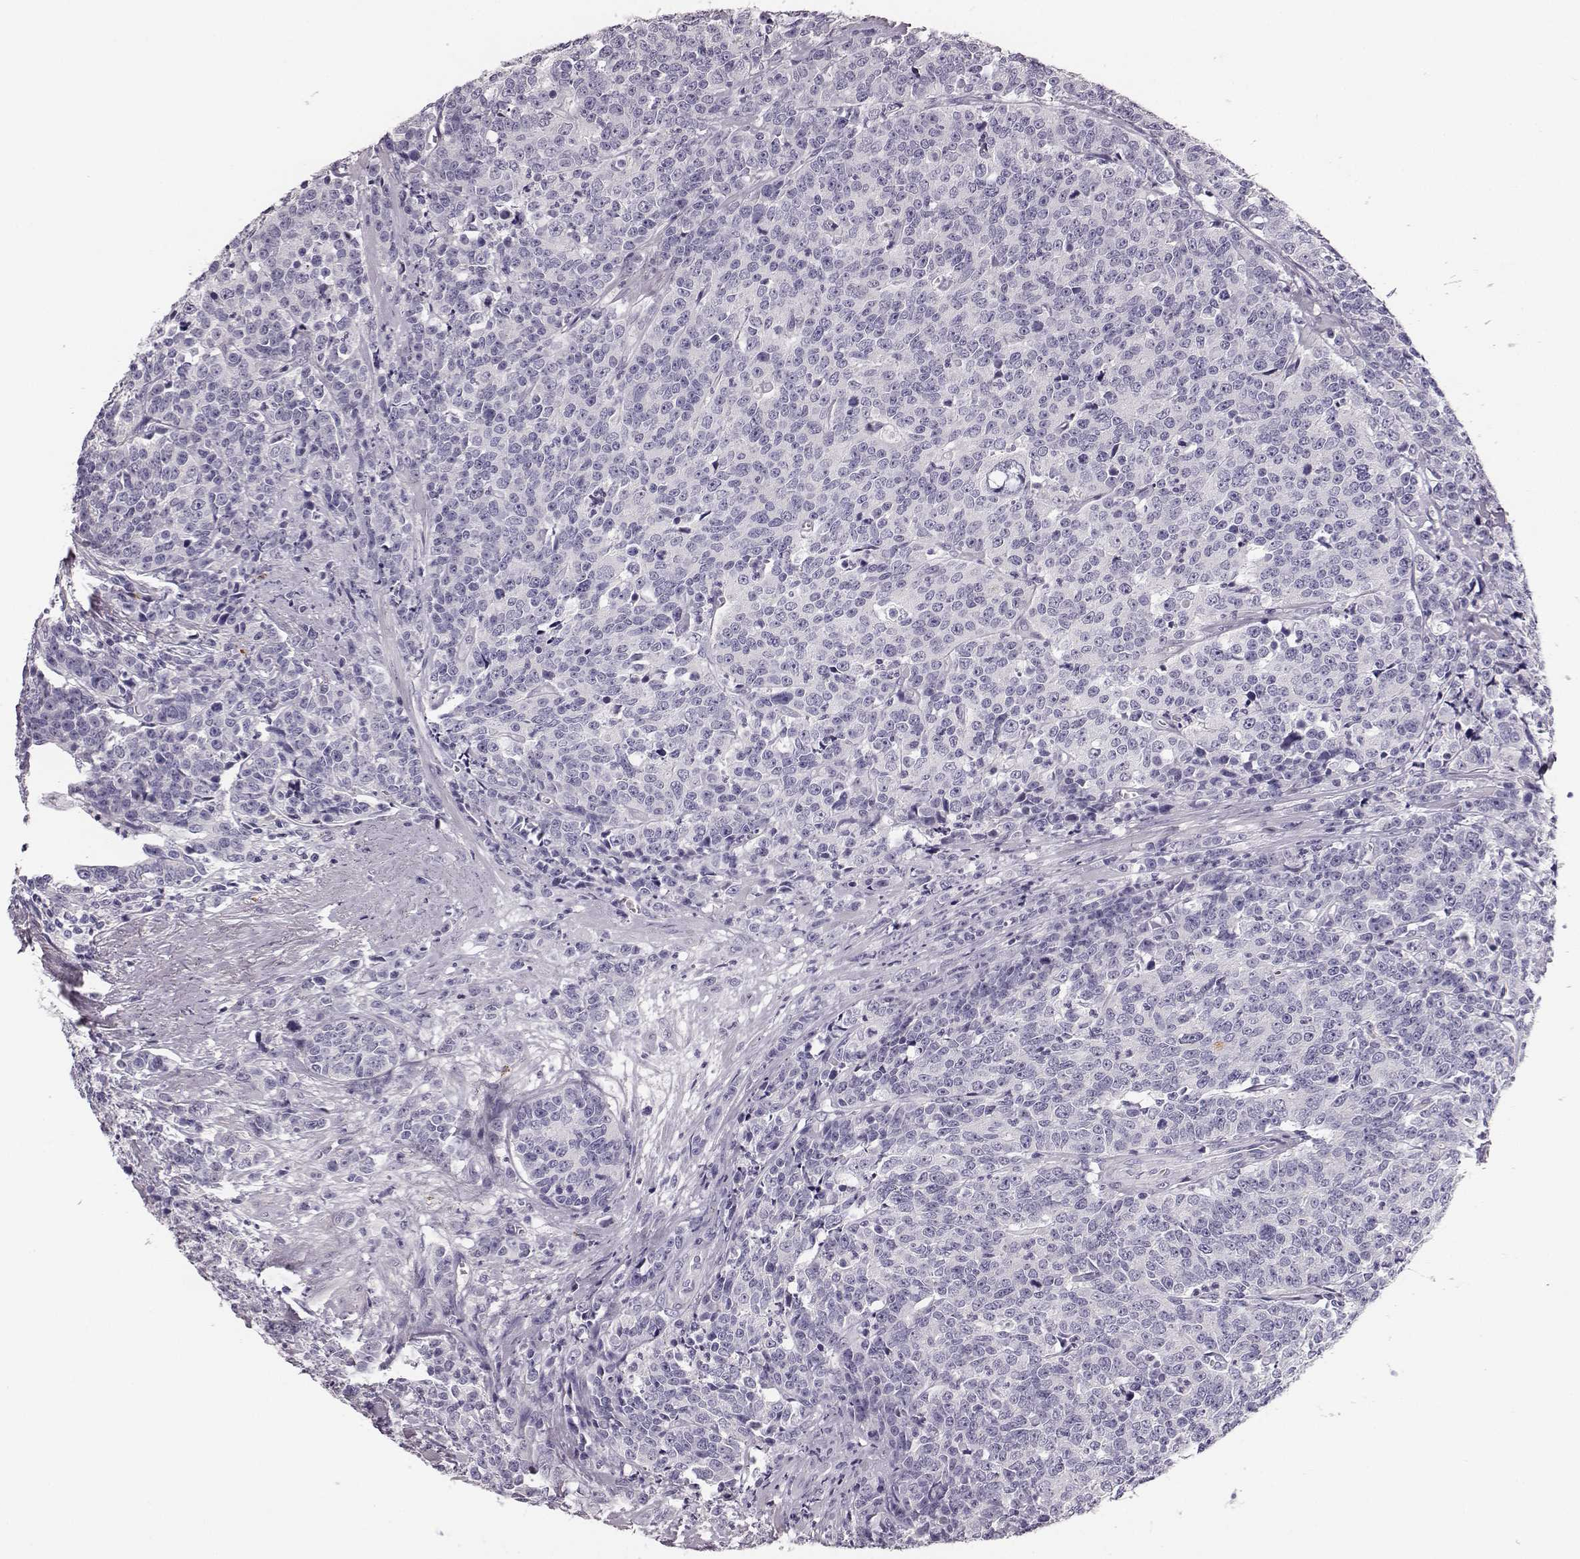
{"staining": {"intensity": "negative", "quantity": "none", "location": "none"}, "tissue": "prostate cancer", "cell_type": "Tumor cells", "image_type": "cancer", "snomed": [{"axis": "morphology", "description": "Adenocarcinoma, NOS"}, {"axis": "topography", "description": "Prostate"}], "caption": "Tumor cells show no significant protein staining in prostate cancer (adenocarcinoma).", "gene": "NPTXR", "patient": {"sex": "male", "age": 67}}